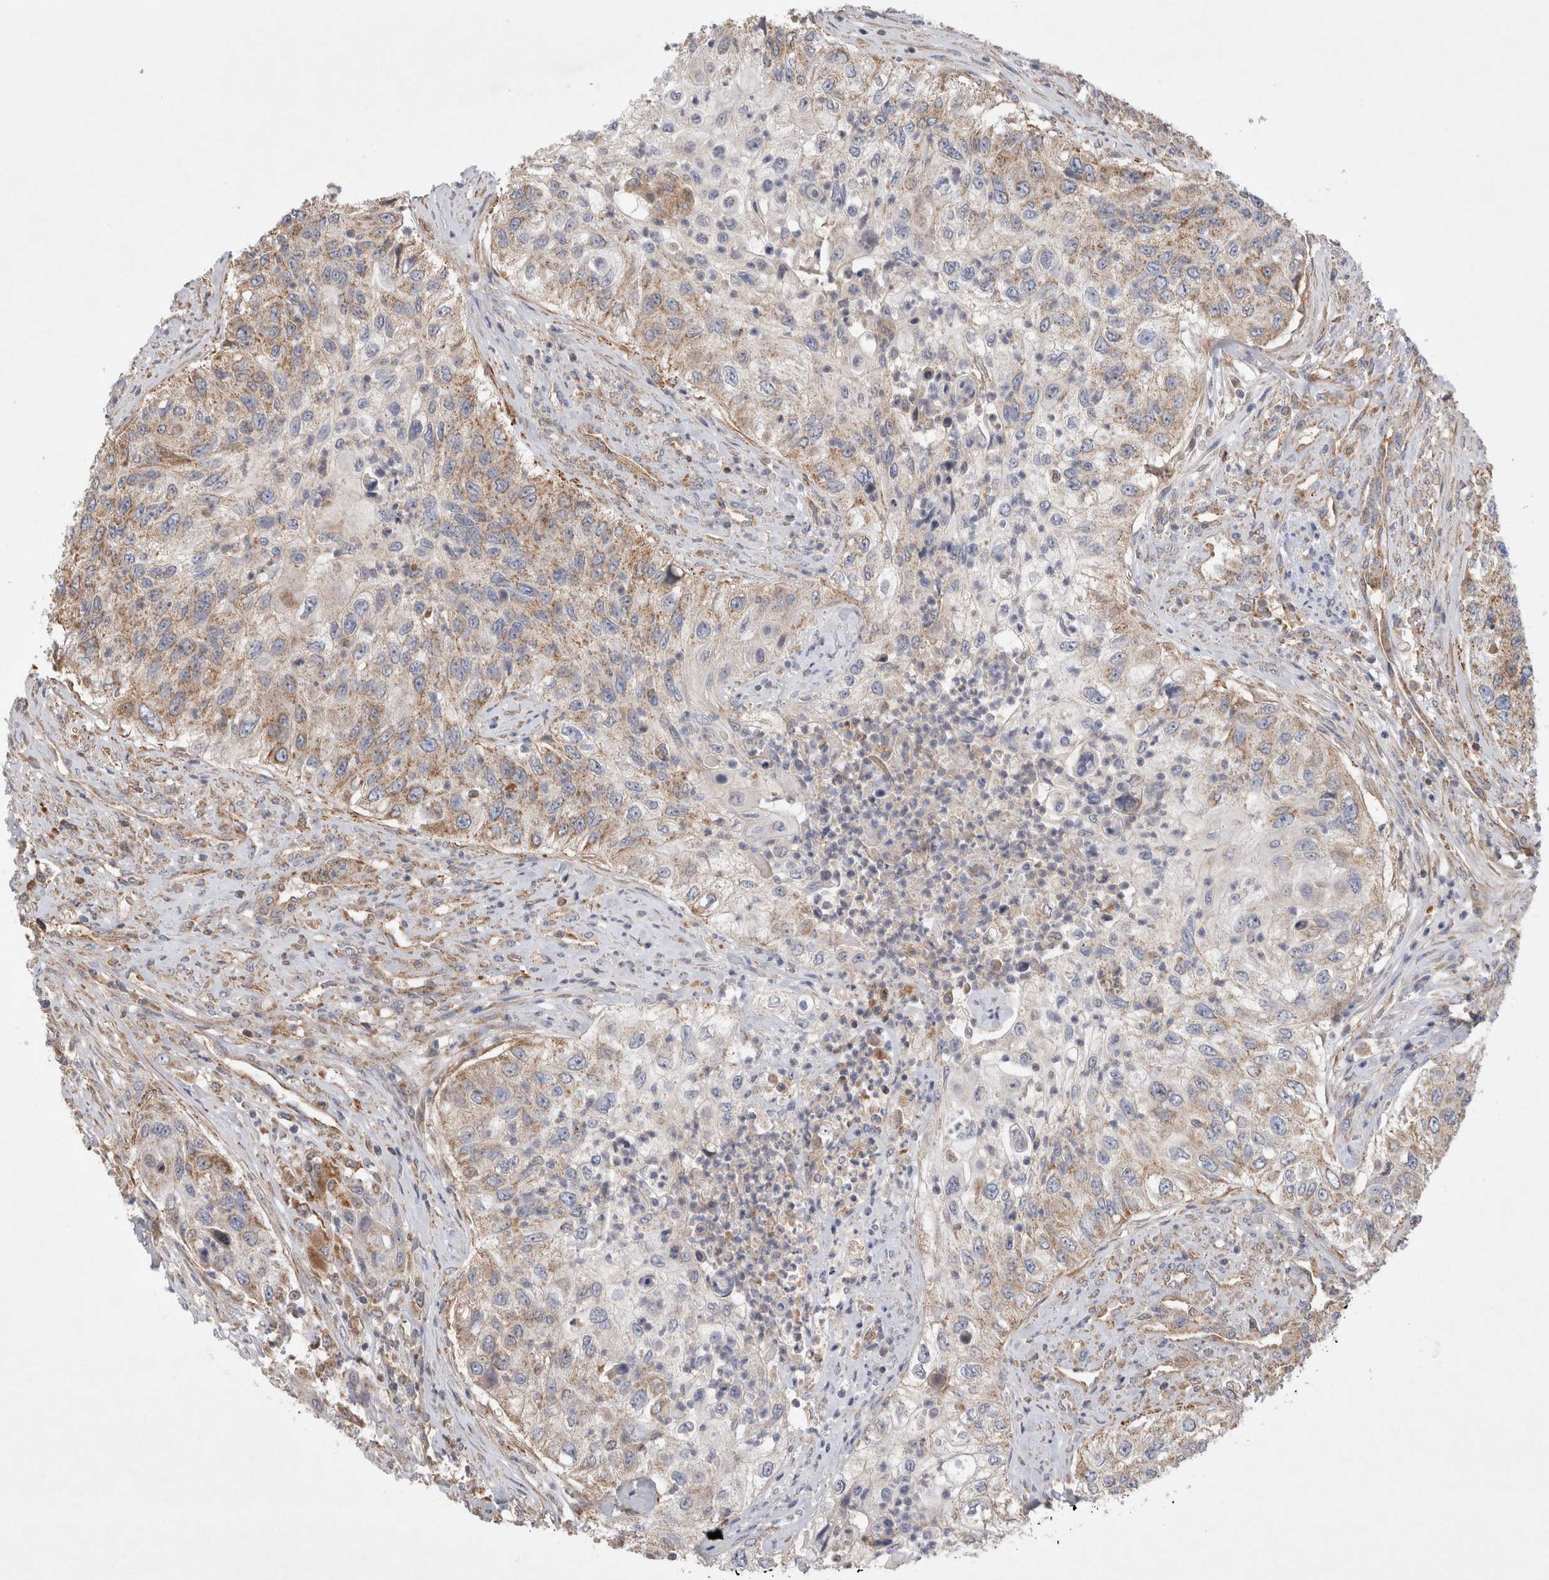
{"staining": {"intensity": "moderate", "quantity": "25%-75%", "location": "cytoplasmic/membranous"}, "tissue": "urothelial cancer", "cell_type": "Tumor cells", "image_type": "cancer", "snomed": [{"axis": "morphology", "description": "Urothelial carcinoma, High grade"}, {"axis": "topography", "description": "Urinary bladder"}], "caption": "Human urothelial cancer stained with a brown dye displays moderate cytoplasmic/membranous positive staining in about 25%-75% of tumor cells.", "gene": "MRPS28", "patient": {"sex": "female", "age": 60}}